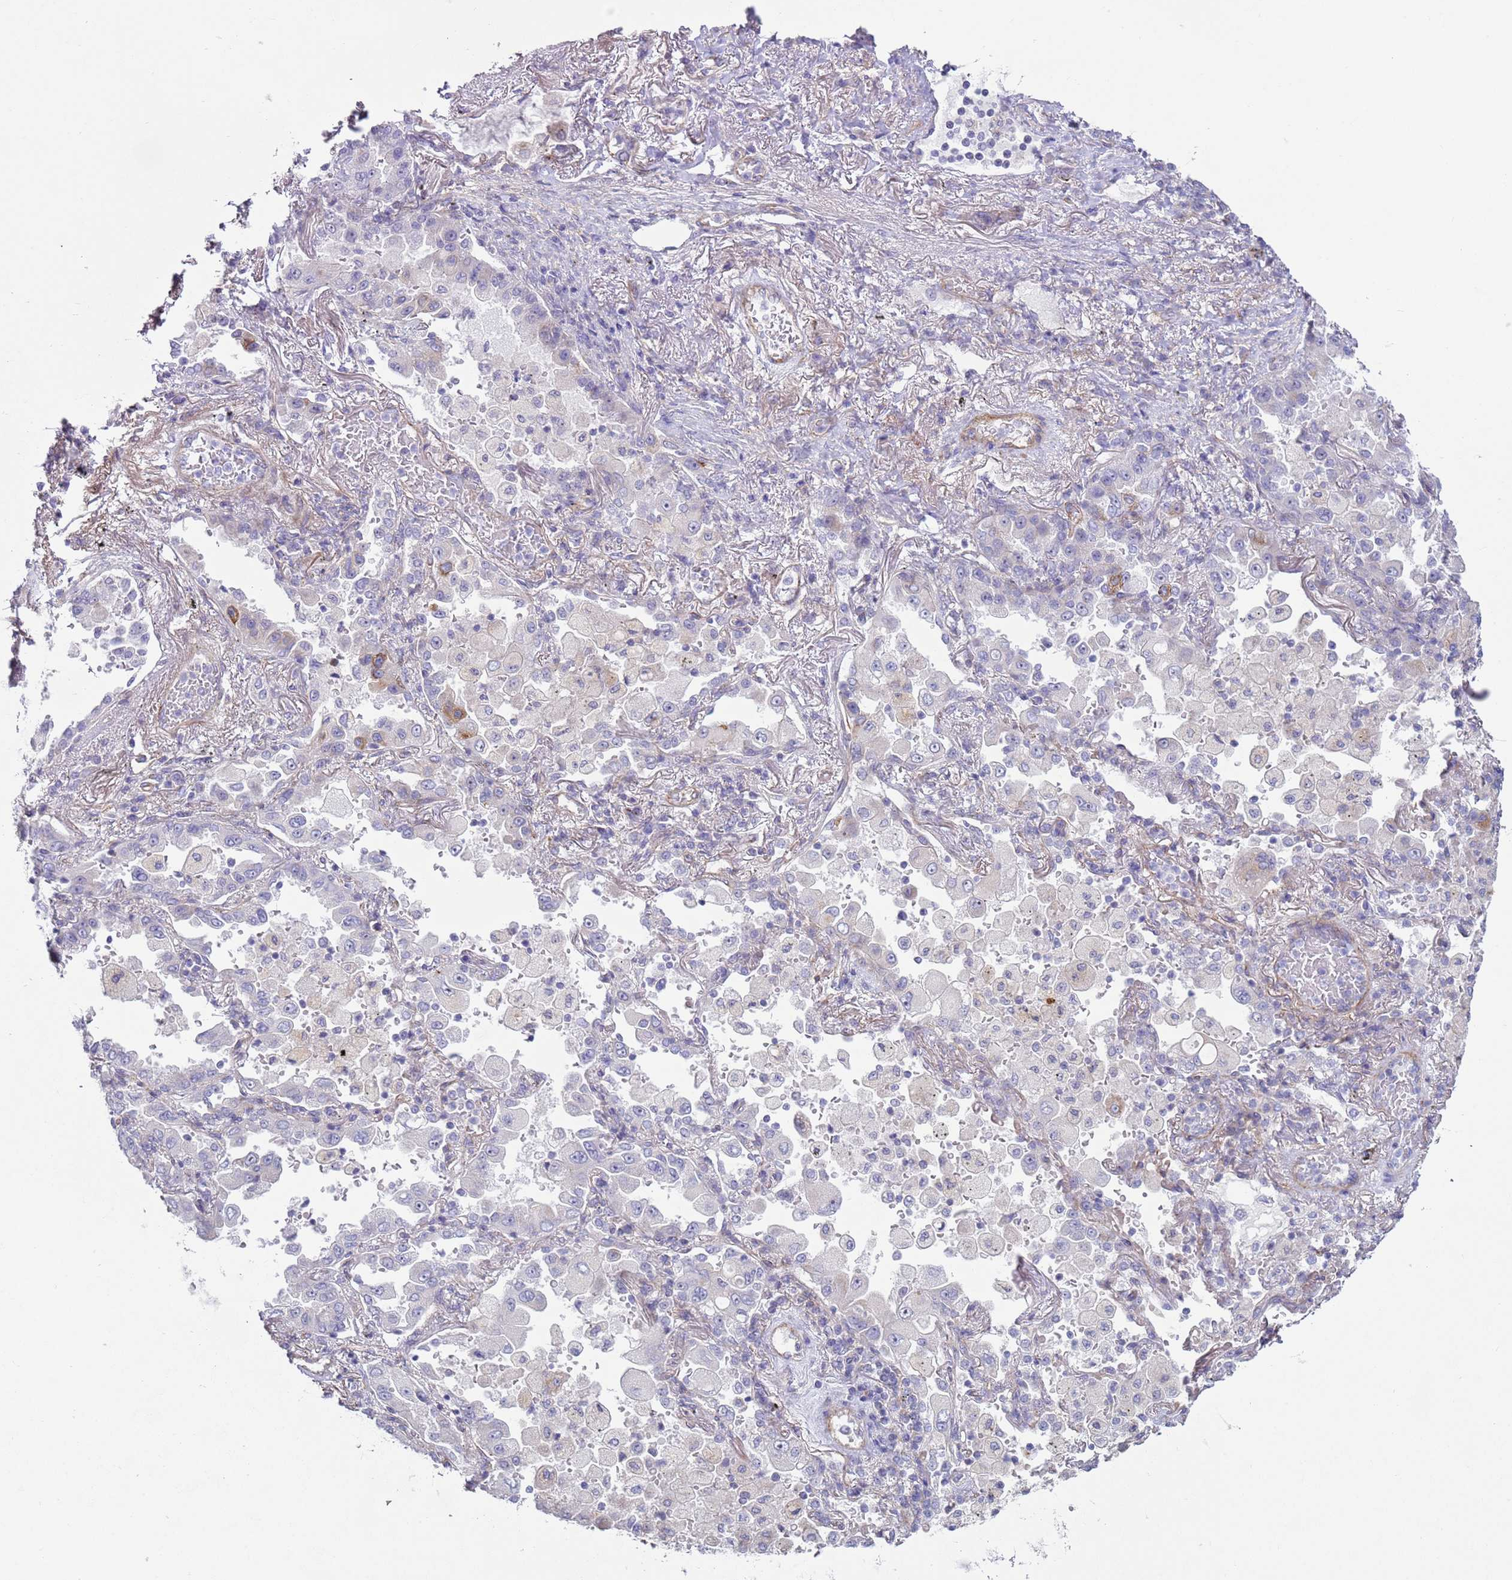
{"staining": {"intensity": "negative", "quantity": "none", "location": "none"}, "tissue": "lung cancer", "cell_type": "Tumor cells", "image_type": "cancer", "snomed": [{"axis": "morphology", "description": "Squamous cell carcinoma, NOS"}, {"axis": "topography", "description": "Lung"}], "caption": "Immunohistochemical staining of lung cancer demonstrates no significant positivity in tumor cells.", "gene": "HEATR1", "patient": {"sex": "male", "age": 74}}